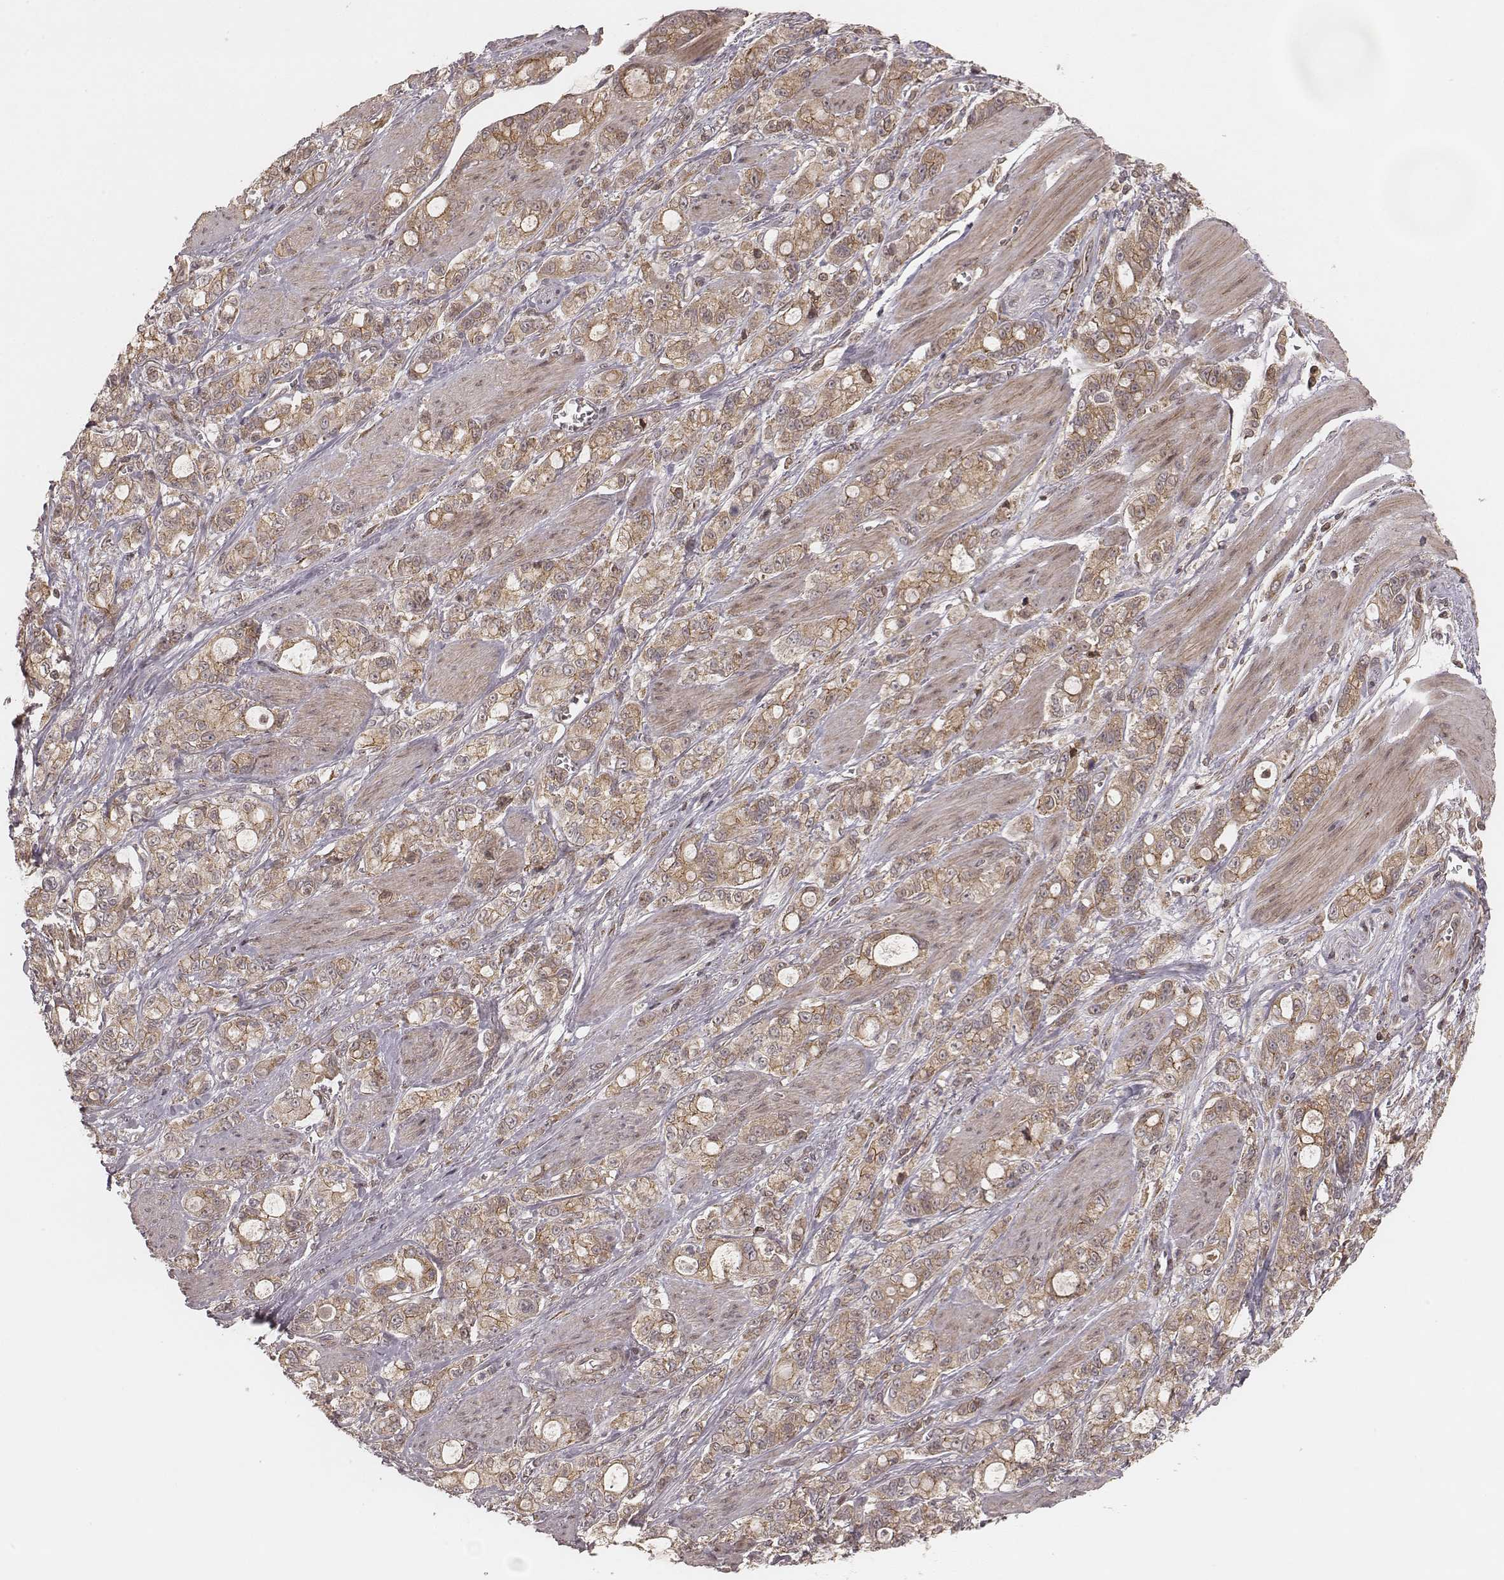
{"staining": {"intensity": "moderate", "quantity": ">75%", "location": "cytoplasmic/membranous"}, "tissue": "stomach cancer", "cell_type": "Tumor cells", "image_type": "cancer", "snomed": [{"axis": "morphology", "description": "Adenocarcinoma, NOS"}, {"axis": "topography", "description": "Stomach"}], "caption": "Stomach cancer stained with DAB immunohistochemistry shows medium levels of moderate cytoplasmic/membranous positivity in approximately >75% of tumor cells. Nuclei are stained in blue.", "gene": "MYO19", "patient": {"sex": "male", "age": 63}}